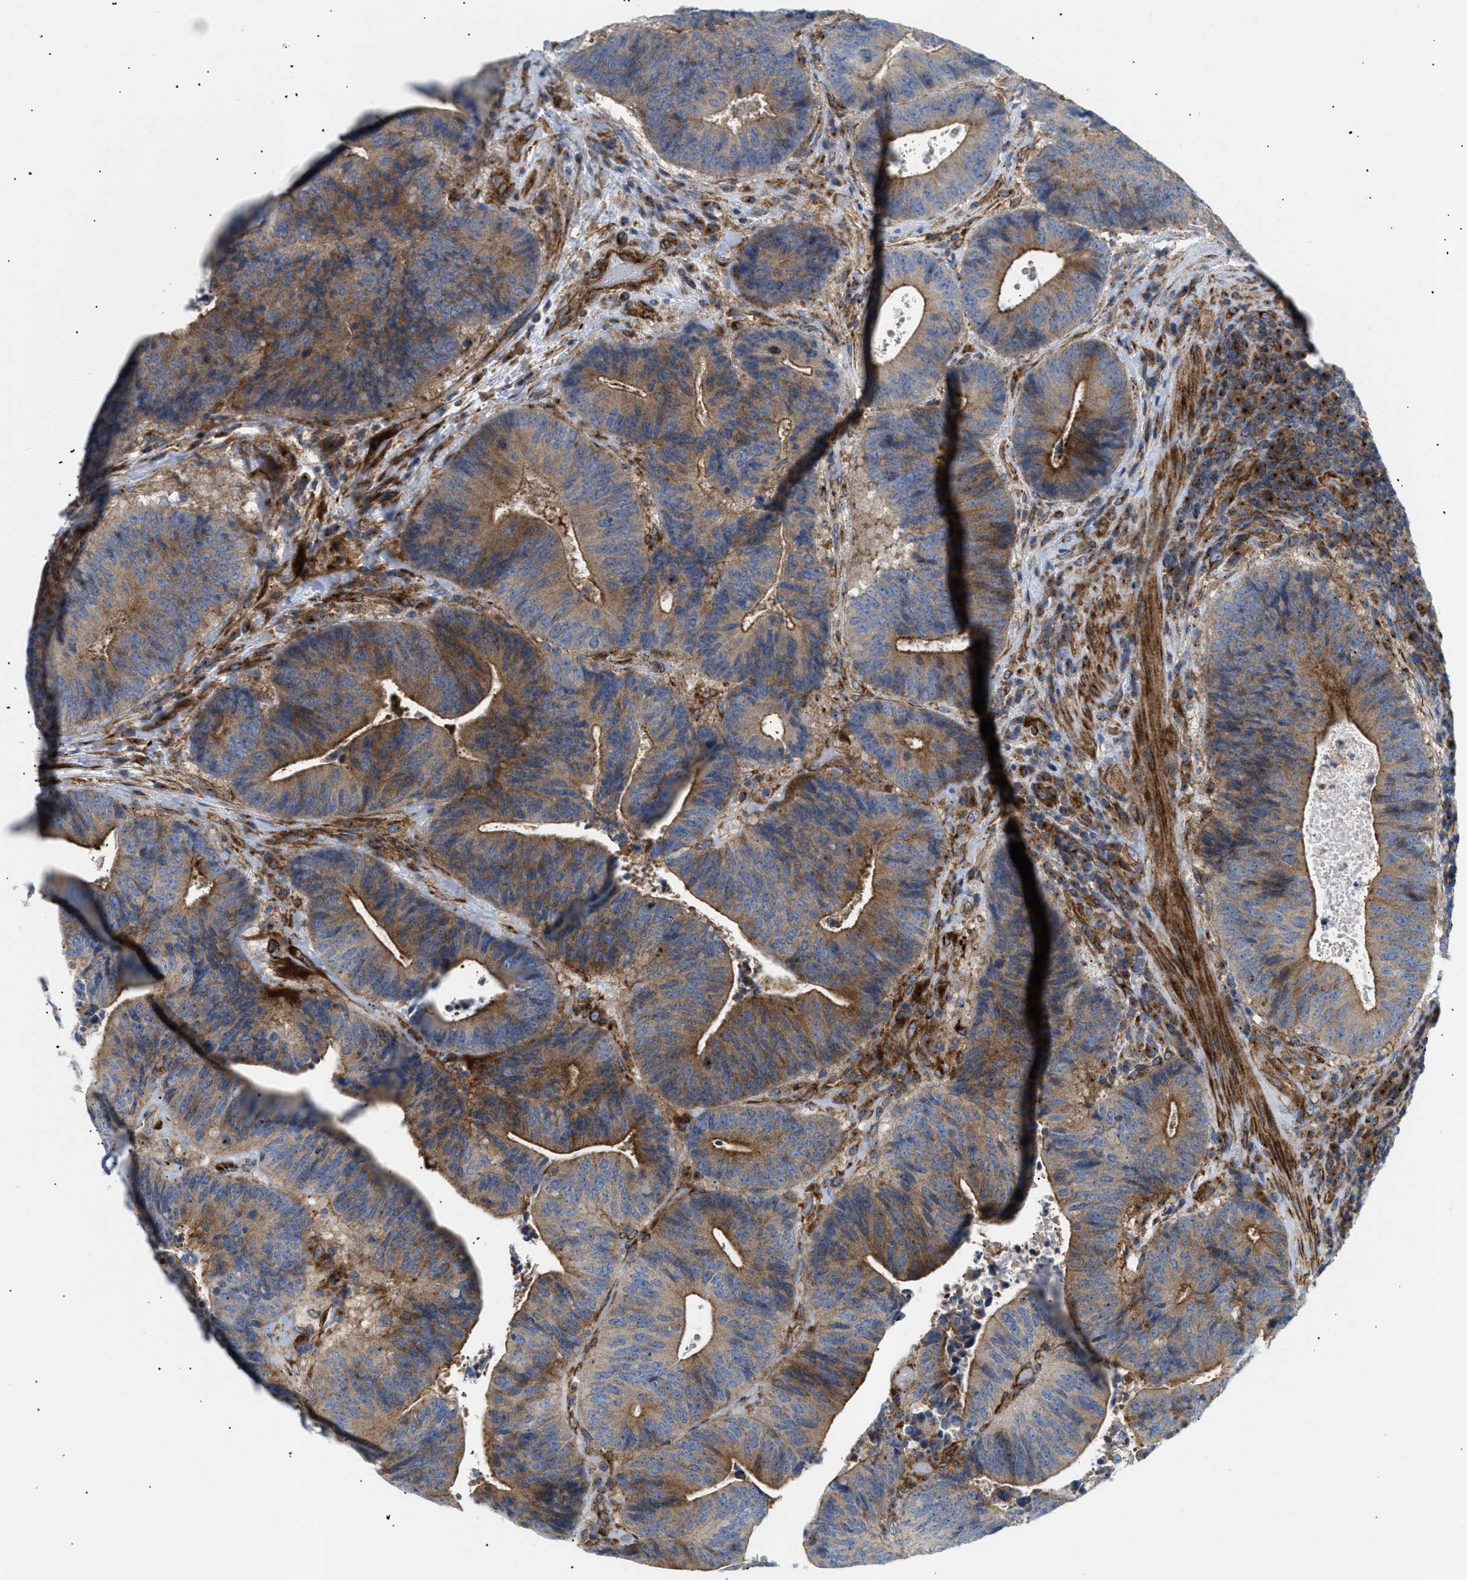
{"staining": {"intensity": "moderate", "quantity": ">75%", "location": "cytoplasmic/membranous"}, "tissue": "colorectal cancer", "cell_type": "Tumor cells", "image_type": "cancer", "snomed": [{"axis": "morphology", "description": "Adenocarcinoma, NOS"}, {"axis": "topography", "description": "Rectum"}], "caption": "Tumor cells demonstrate medium levels of moderate cytoplasmic/membranous staining in approximately >75% of cells in human colorectal adenocarcinoma.", "gene": "DCTN4", "patient": {"sex": "male", "age": 72}}